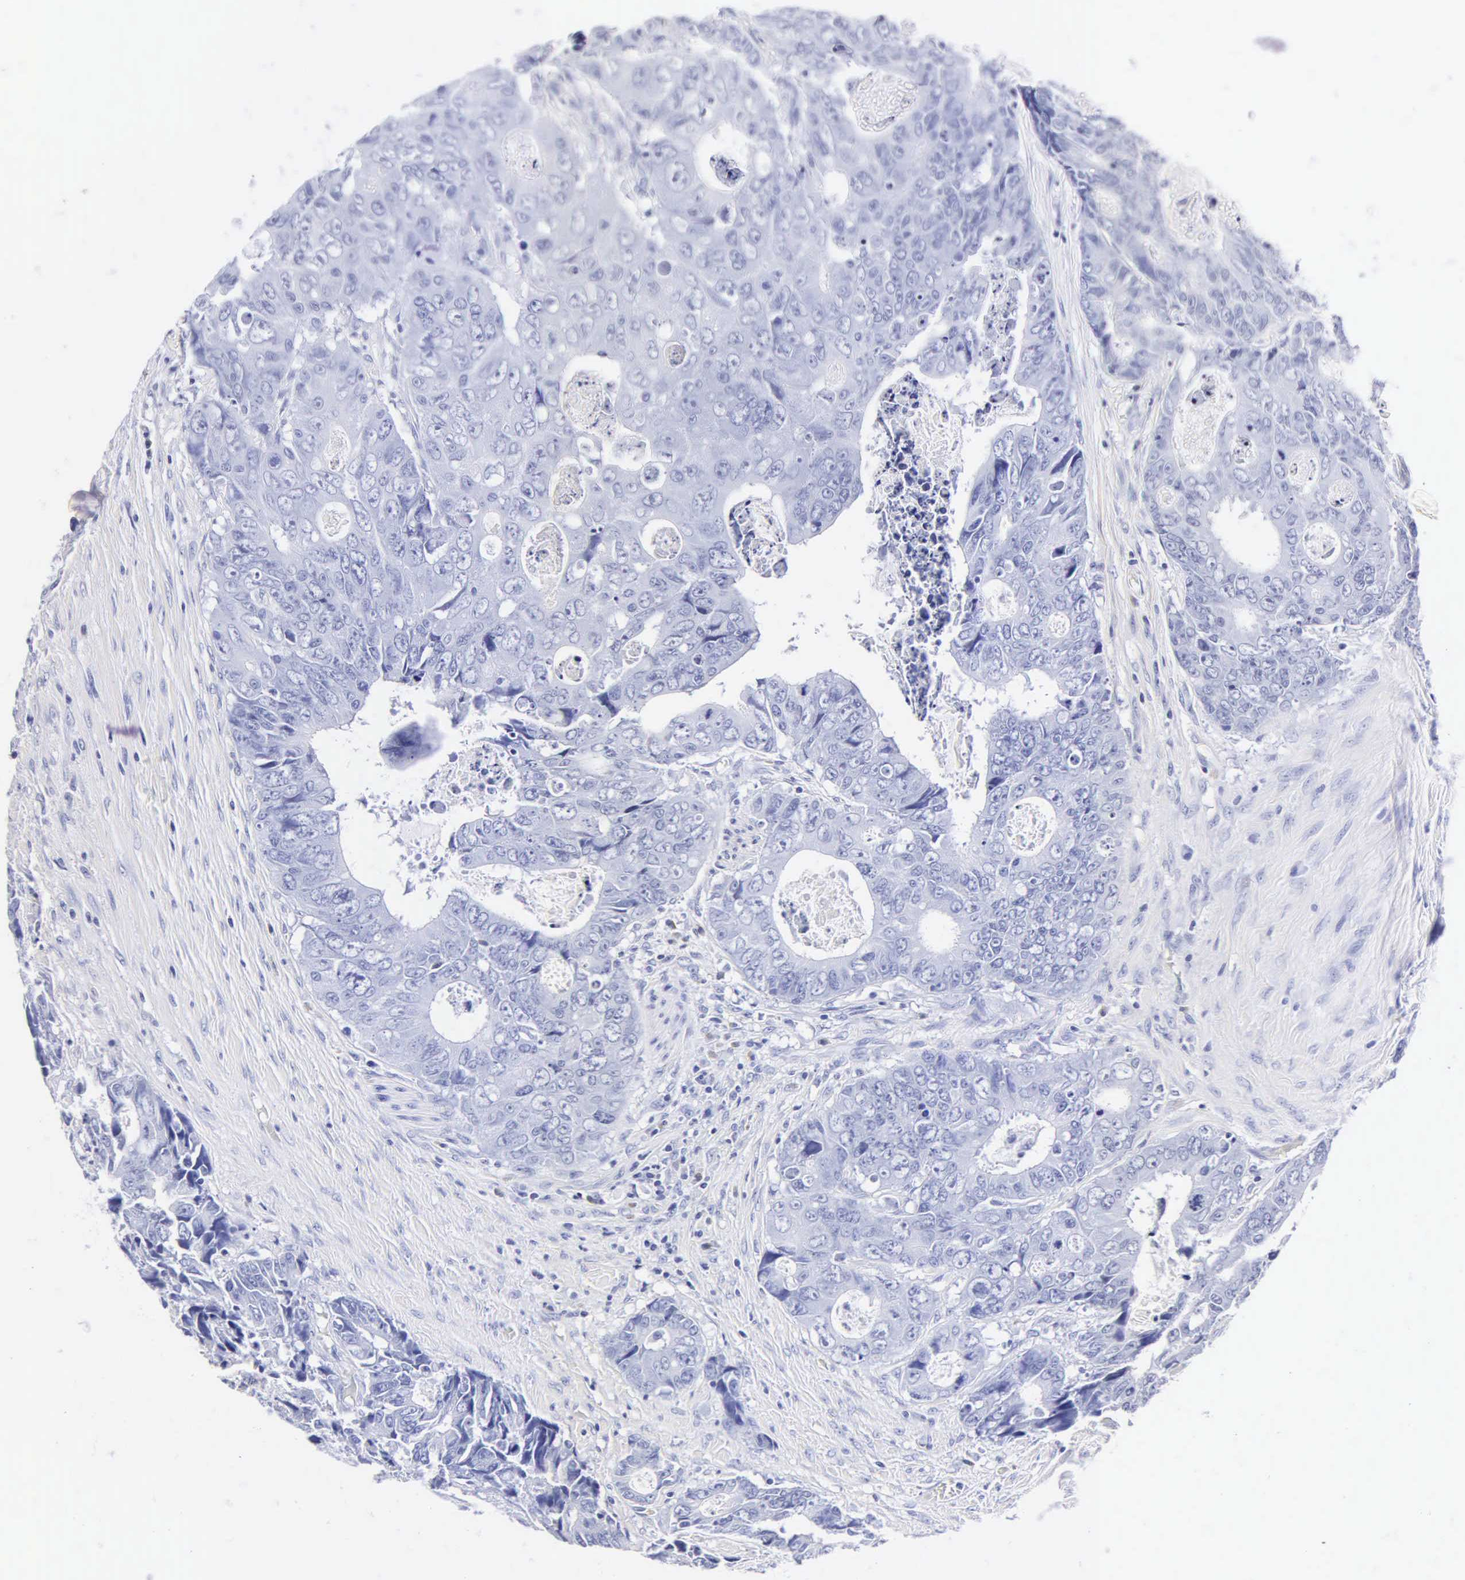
{"staining": {"intensity": "negative", "quantity": "none", "location": "none"}, "tissue": "colorectal cancer", "cell_type": "Tumor cells", "image_type": "cancer", "snomed": [{"axis": "morphology", "description": "Adenocarcinoma, NOS"}, {"axis": "topography", "description": "Rectum"}], "caption": "Immunohistochemistry of human colorectal cancer (adenocarcinoma) shows no expression in tumor cells.", "gene": "MB", "patient": {"sex": "female", "age": 67}}